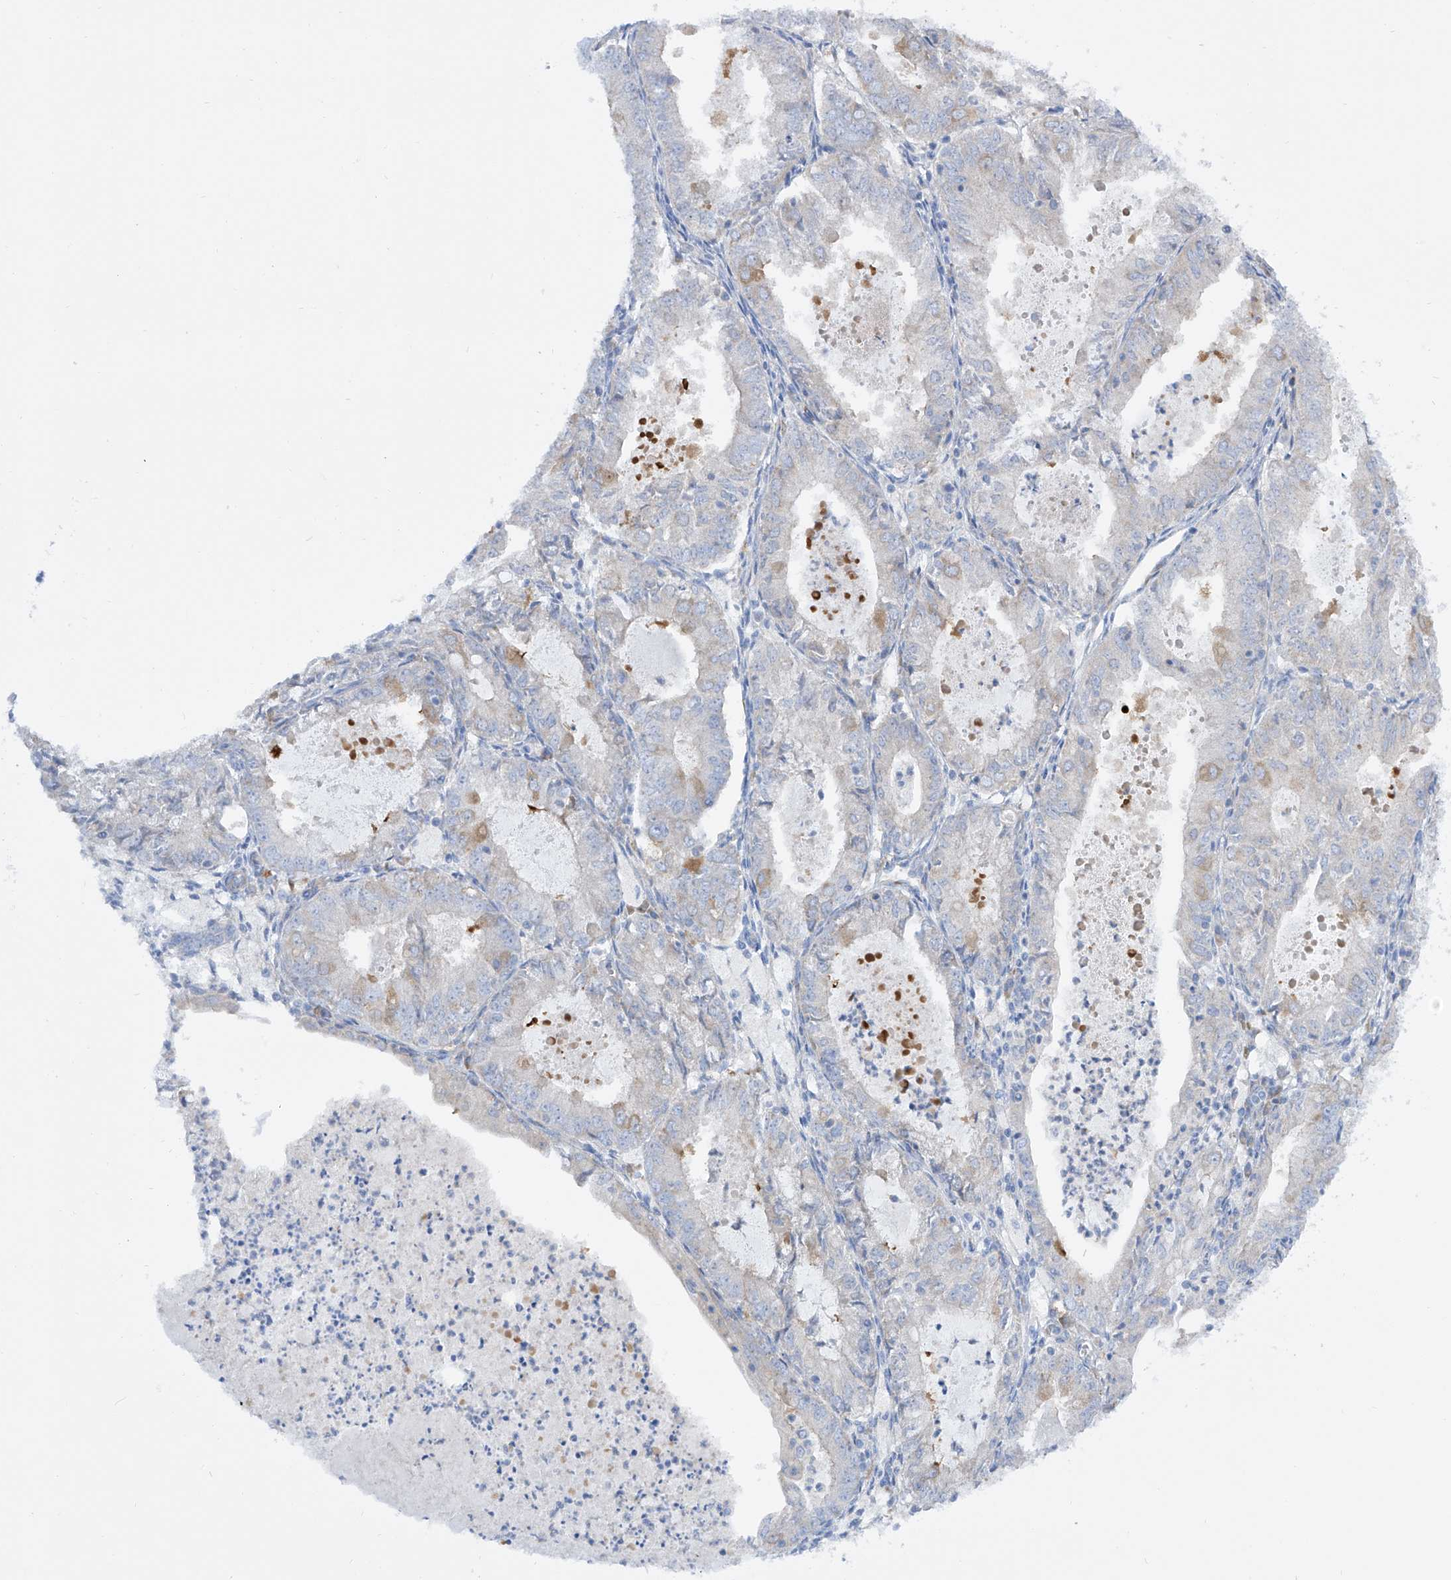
{"staining": {"intensity": "negative", "quantity": "none", "location": "none"}, "tissue": "endometrial cancer", "cell_type": "Tumor cells", "image_type": "cancer", "snomed": [{"axis": "morphology", "description": "Adenocarcinoma, NOS"}, {"axis": "topography", "description": "Endometrium"}], "caption": "DAB (3,3'-diaminobenzidine) immunohistochemical staining of human endometrial cancer displays no significant positivity in tumor cells.", "gene": "LCA5", "patient": {"sex": "female", "age": 57}}